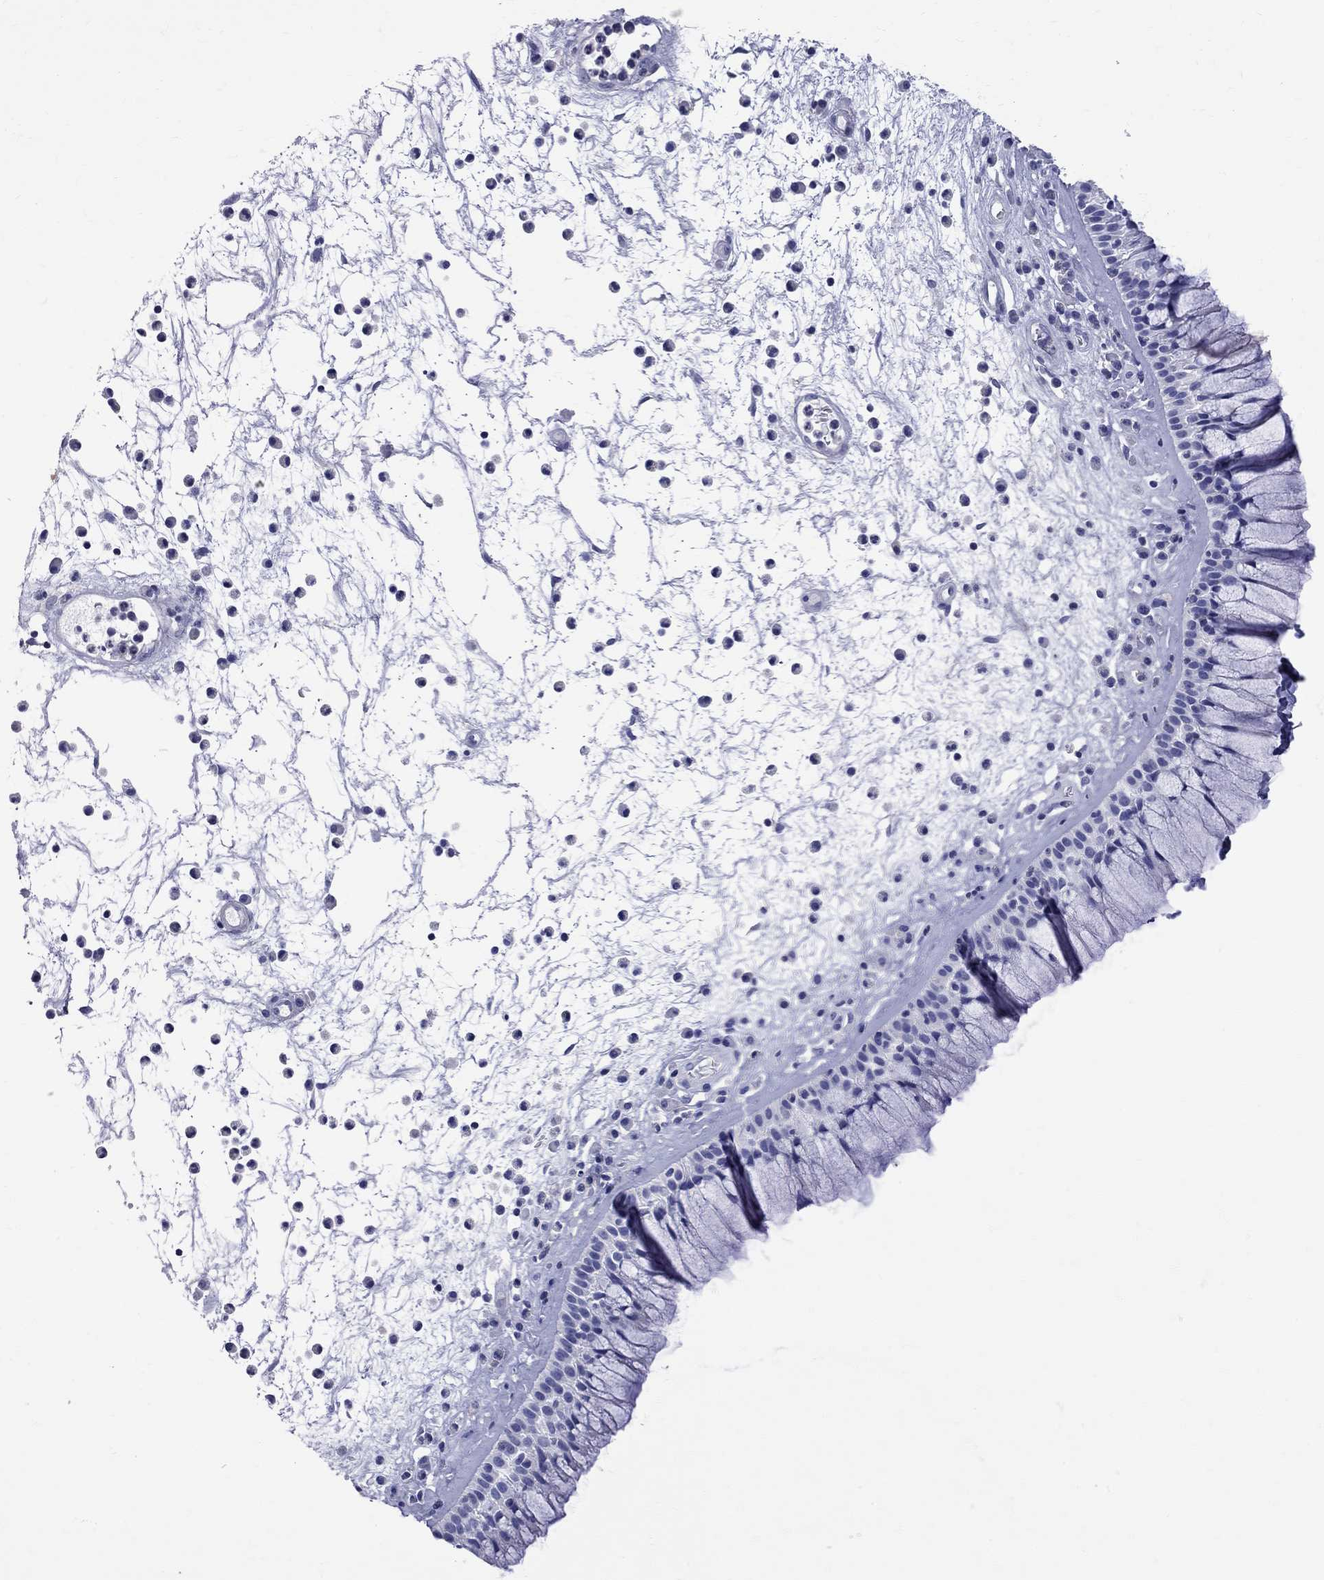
{"staining": {"intensity": "negative", "quantity": "none", "location": "none"}, "tissue": "nasopharynx", "cell_type": "Respiratory epithelial cells", "image_type": "normal", "snomed": [{"axis": "morphology", "description": "Normal tissue, NOS"}, {"axis": "topography", "description": "Nasopharynx"}], "caption": "The photomicrograph exhibits no significant expression in respiratory epithelial cells of nasopharynx.", "gene": "S100A3", "patient": {"sex": "male", "age": 77}}